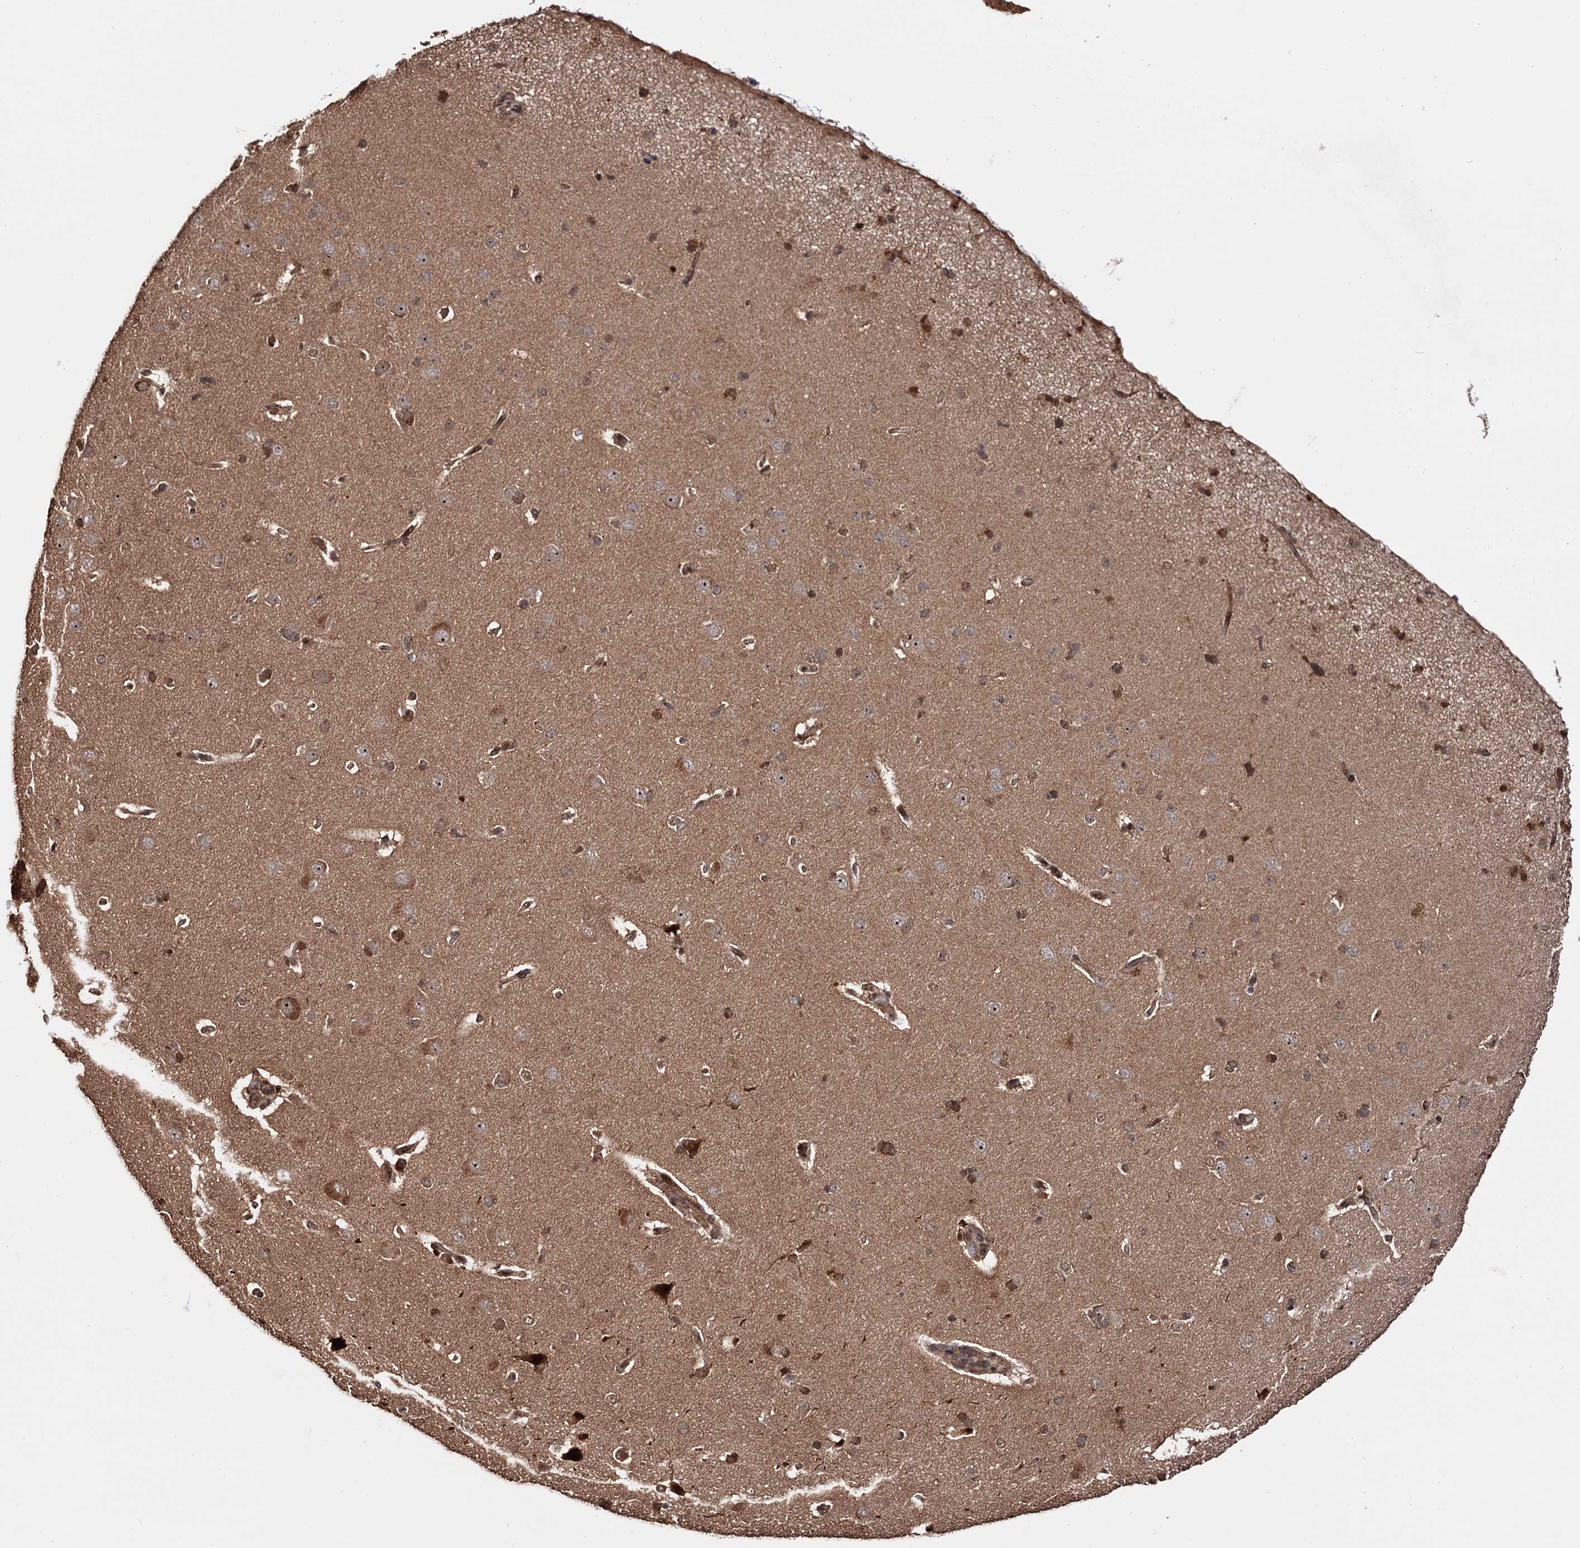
{"staining": {"intensity": "negative", "quantity": "none", "location": "none"}, "tissue": "cerebral cortex", "cell_type": "Endothelial cells", "image_type": "normal", "snomed": [{"axis": "morphology", "description": "Normal tissue, NOS"}, {"axis": "topography", "description": "Cerebral cortex"}], "caption": "Histopathology image shows no significant protein positivity in endothelial cells of normal cerebral cortex.", "gene": "PIGB", "patient": {"sex": "male", "age": 62}}